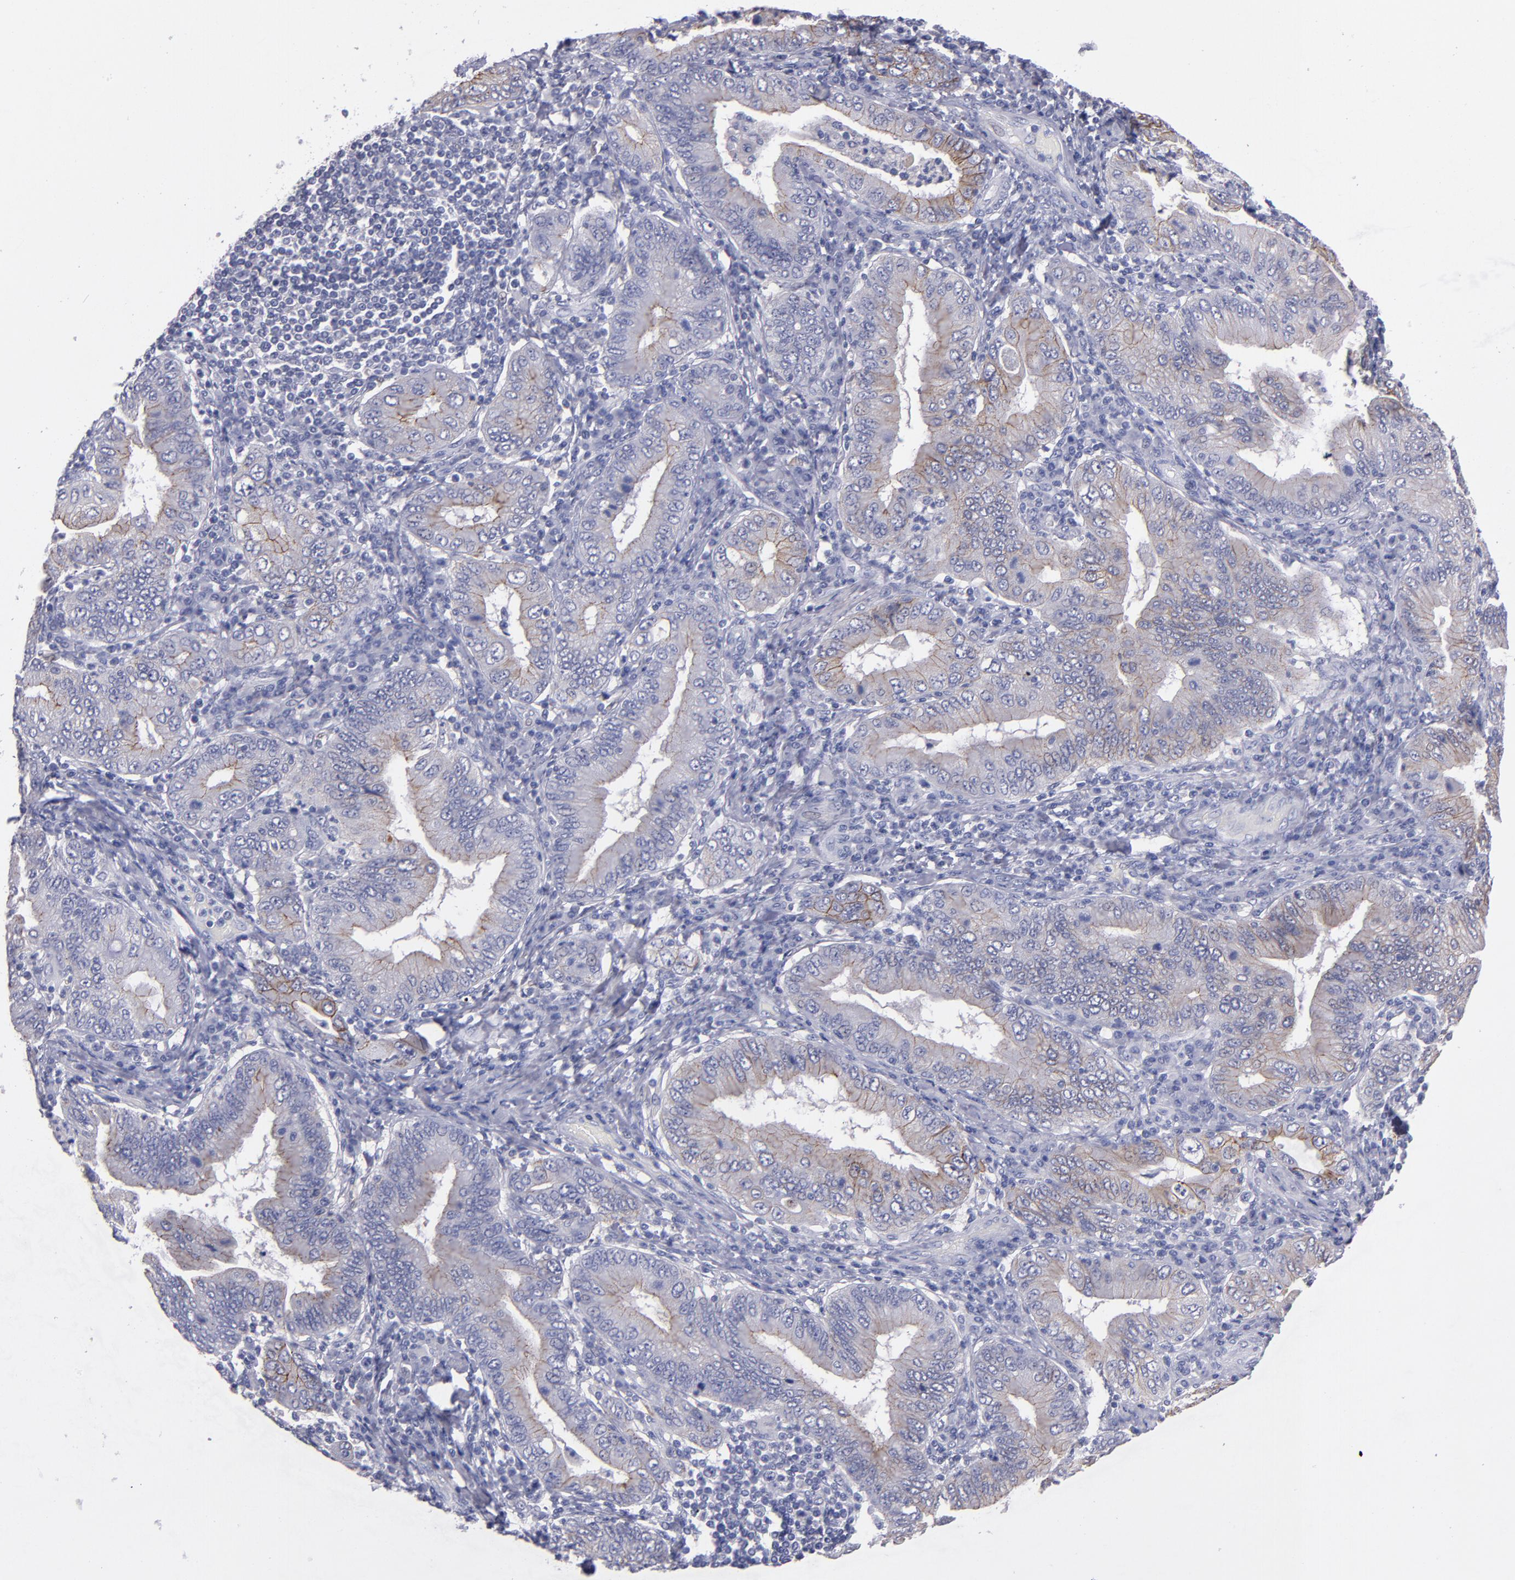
{"staining": {"intensity": "moderate", "quantity": ">75%", "location": "cytoplasmic/membranous"}, "tissue": "stomach cancer", "cell_type": "Tumor cells", "image_type": "cancer", "snomed": [{"axis": "morphology", "description": "Normal tissue, NOS"}, {"axis": "morphology", "description": "Adenocarcinoma, NOS"}, {"axis": "topography", "description": "Esophagus"}, {"axis": "topography", "description": "Stomach, upper"}, {"axis": "topography", "description": "Peripheral nerve tissue"}], "caption": "A medium amount of moderate cytoplasmic/membranous expression is seen in approximately >75% of tumor cells in stomach adenocarcinoma tissue. The staining was performed using DAB to visualize the protein expression in brown, while the nuclei were stained in blue with hematoxylin (Magnification: 20x).", "gene": "CDH3", "patient": {"sex": "male", "age": 62}}